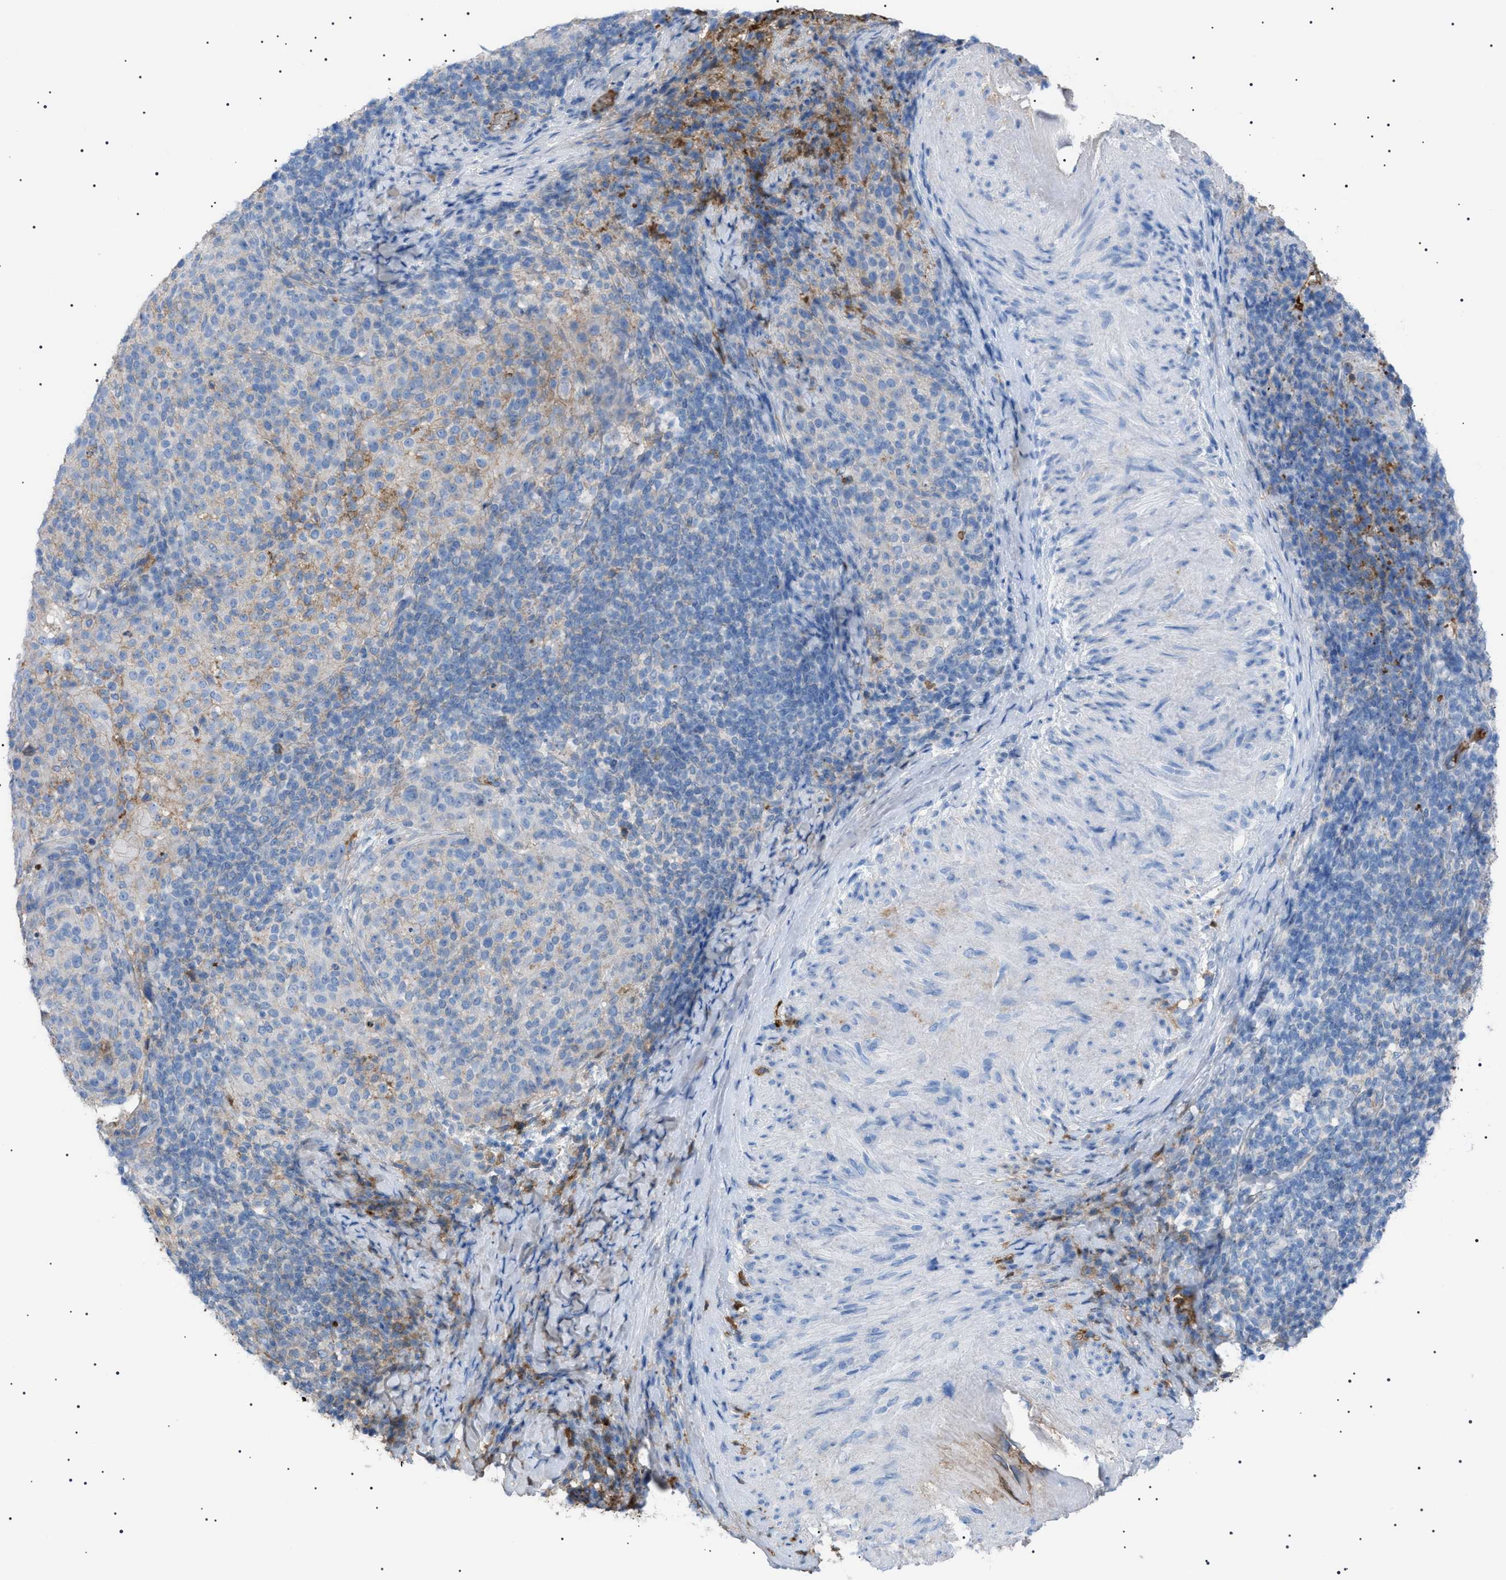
{"staining": {"intensity": "weak", "quantity": "25%-75%", "location": "cytoplasmic/membranous"}, "tissue": "cervical cancer", "cell_type": "Tumor cells", "image_type": "cancer", "snomed": [{"axis": "morphology", "description": "Squamous cell carcinoma, NOS"}, {"axis": "topography", "description": "Cervix"}], "caption": "About 25%-75% of tumor cells in cervical cancer (squamous cell carcinoma) reveal weak cytoplasmic/membranous protein expression as visualized by brown immunohistochemical staining.", "gene": "LPA", "patient": {"sex": "female", "age": 51}}